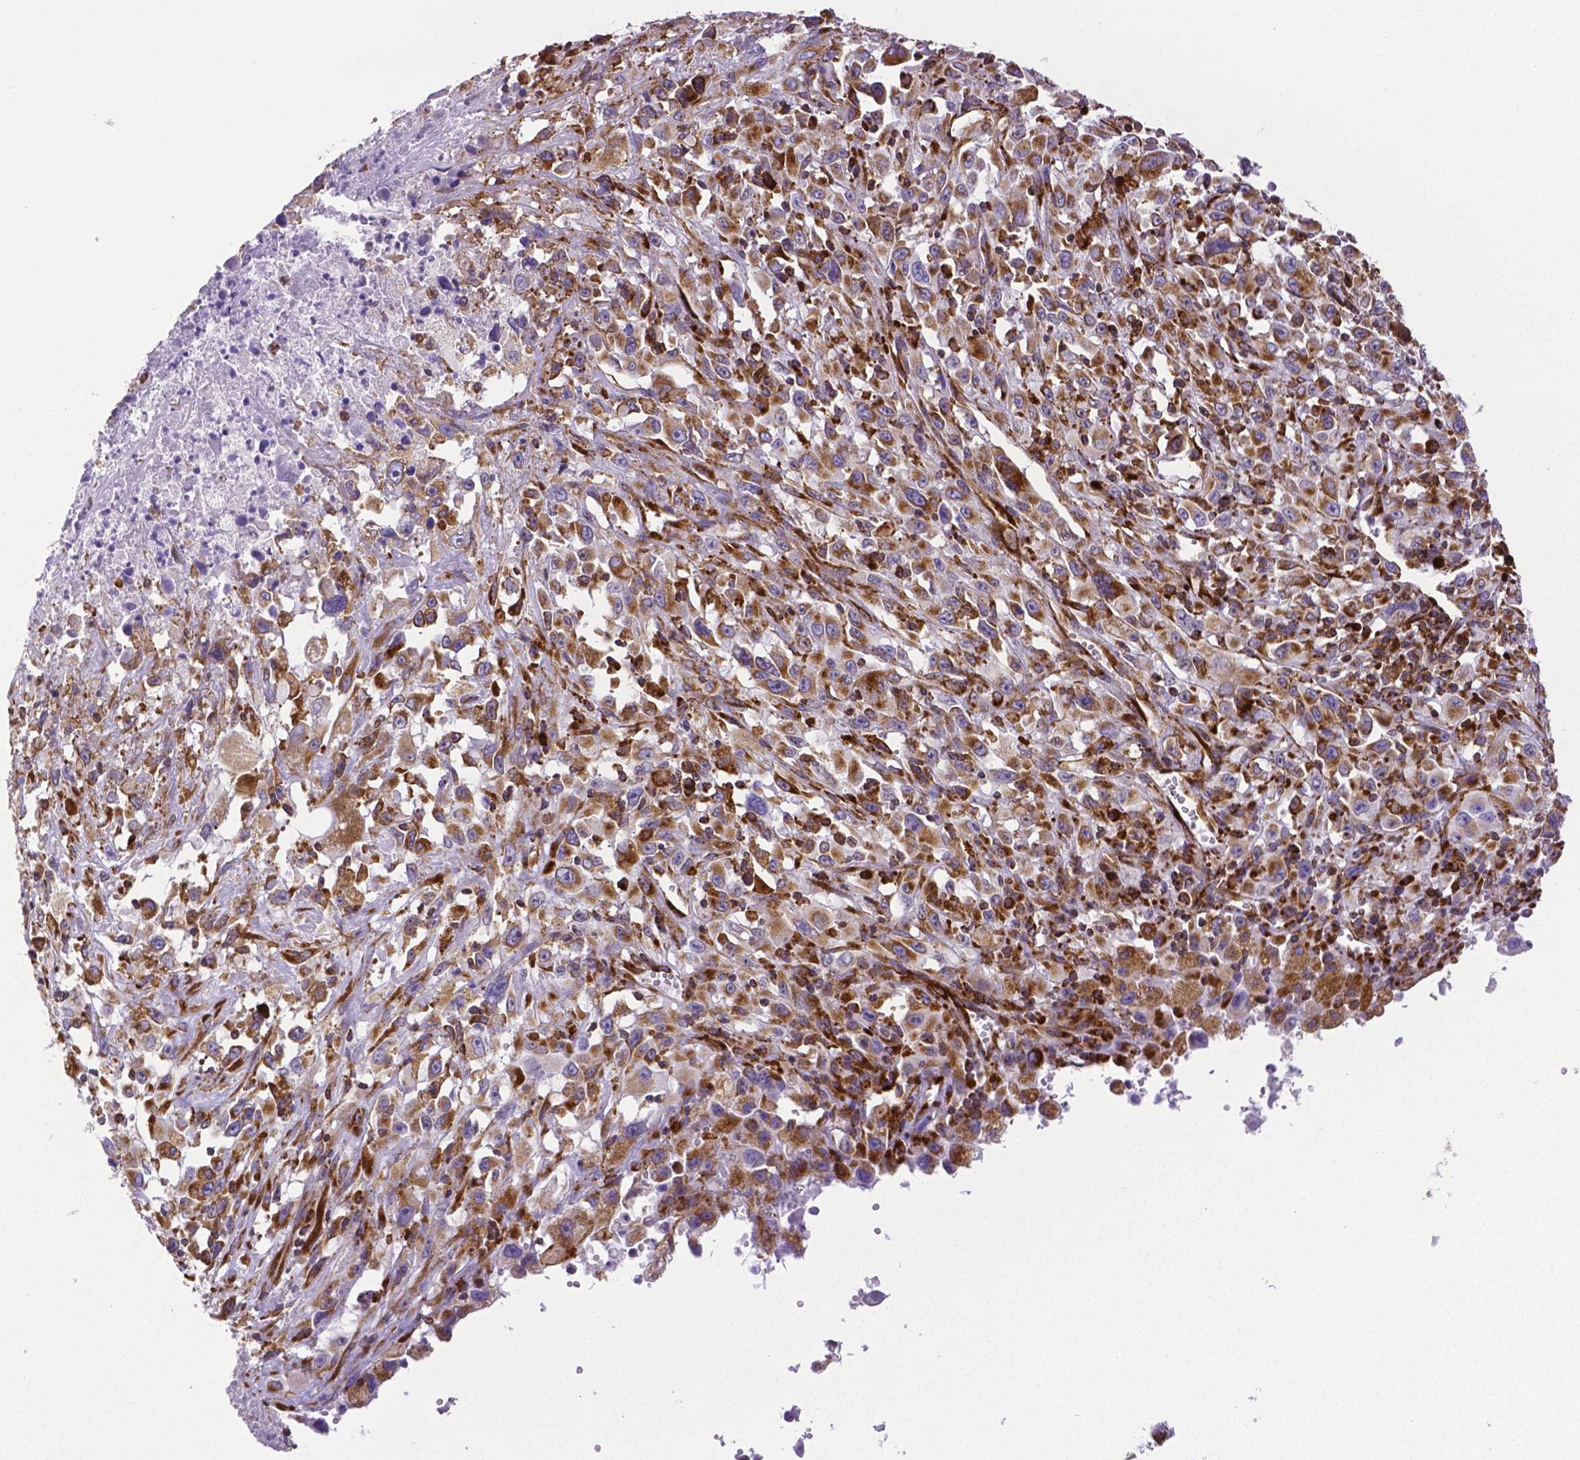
{"staining": {"intensity": "strong", "quantity": "25%-75%", "location": "cytoplasmic/membranous"}, "tissue": "melanoma", "cell_type": "Tumor cells", "image_type": "cancer", "snomed": [{"axis": "morphology", "description": "Malignant melanoma, Metastatic site"}, {"axis": "topography", "description": "Soft tissue"}], "caption": "Tumor cells reveal high levels of strong cytoplasmic/membranous staining in about 25%-75% of cells in human melanoma.", "gene": "MTDH", "patient": {"sex": "male", "age": 50}}